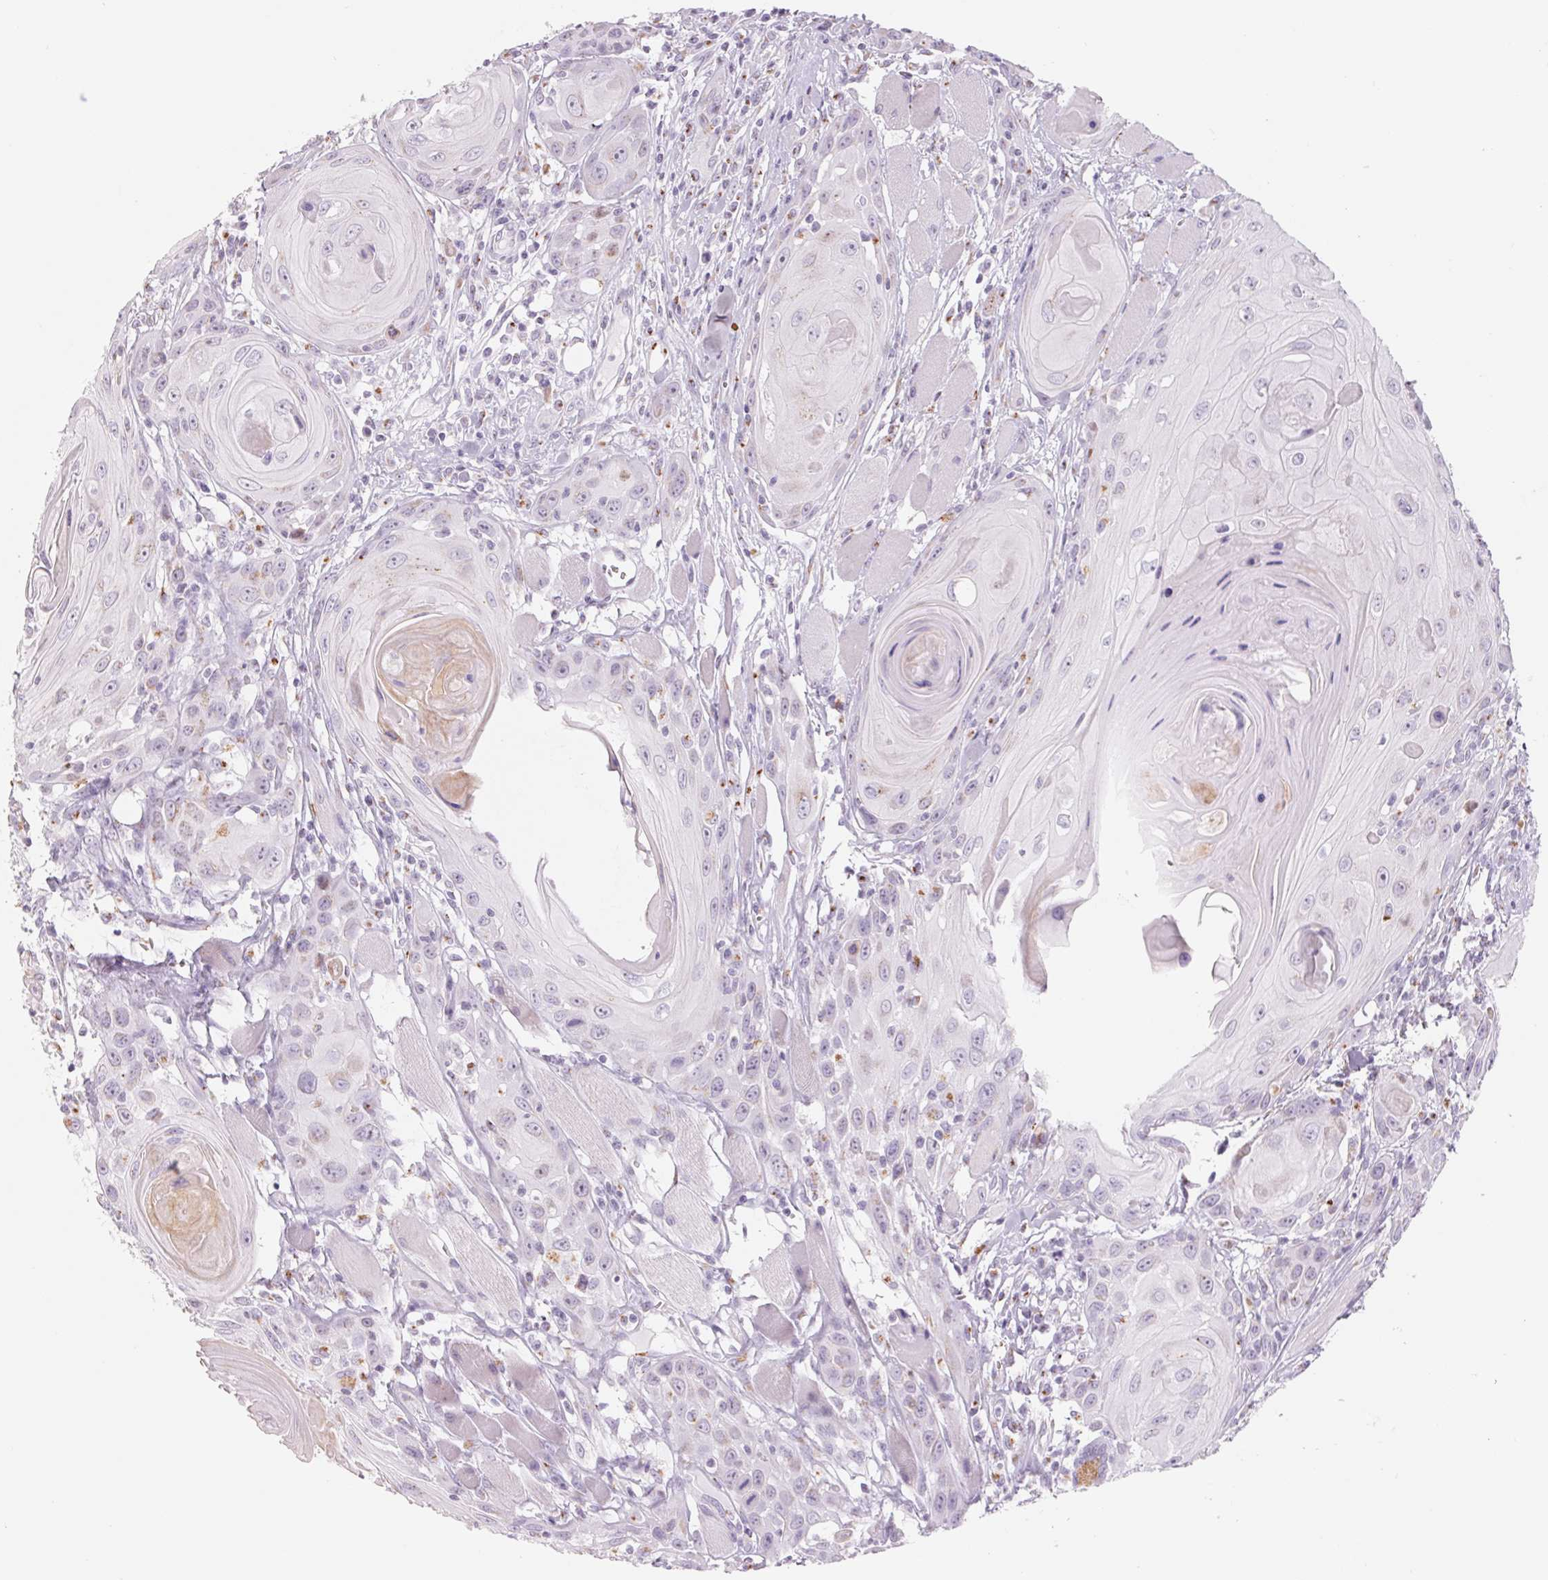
{"staining": {"intensity": "moderate", "quantity": "<25%", "location": "cytoplasmic/membranous"}, "tissue": "head and neck cancer", "cell_type": "Tumor cells", "image_type": "cancer", "snomed": [{"axis": "morphology", "description": "Squamous cell carcinoma, NOS"}, {"axis": "topography", "description": "Head-Neck"}], "caption": "High-power microscopy captured an immunohistochemistry image of head and neck cancer (squamous cell carcinoma), revealing moderate cytoplasmic/membranous positivity in approximately <25% of tumor cells.", "gene": "GALNT7", "patient": {"sex": "female", "age": 80}}